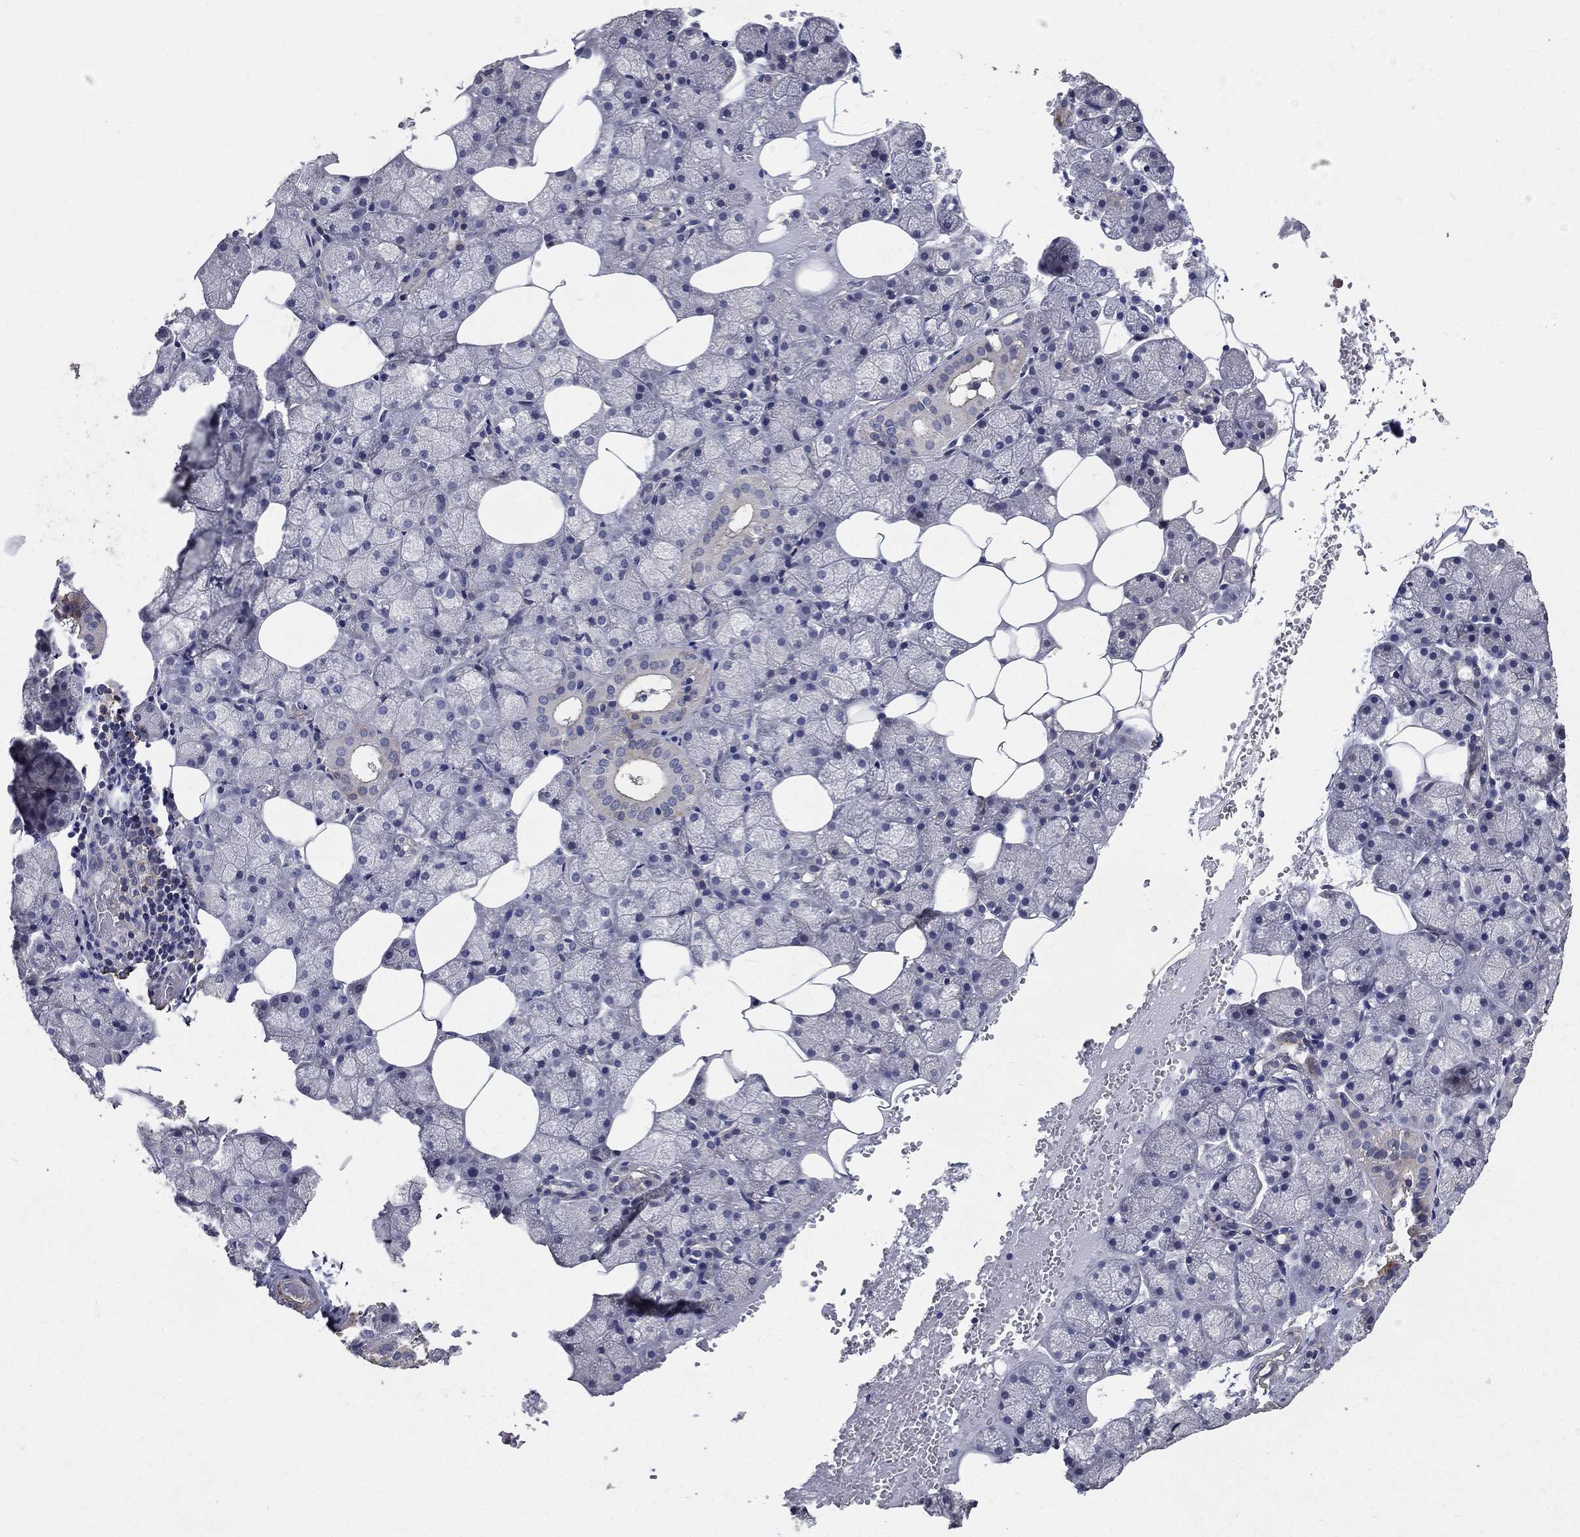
{"staining": {"intensity": "moderate", "quantity": "<25%", "location": "cytoplasmic/membranous"}, "tissue": "salivary gland", "cell_type": "Glandular cells", "image_type": "normal", "snomed": [{"axis": "morphology", "description": "Normal tissue, NOS"}, {"axis": "topography", "description": "Salivary gland"}], "caption": "Normal salivary gland reveals moderate cytoplasmic/membranous expression in approximately <25% of glandular cells (DAB IHC with brightfield microscopy, high magnification)..", "gene": "SERPINB2", "patient": {"sex": "male", "age": 38}}